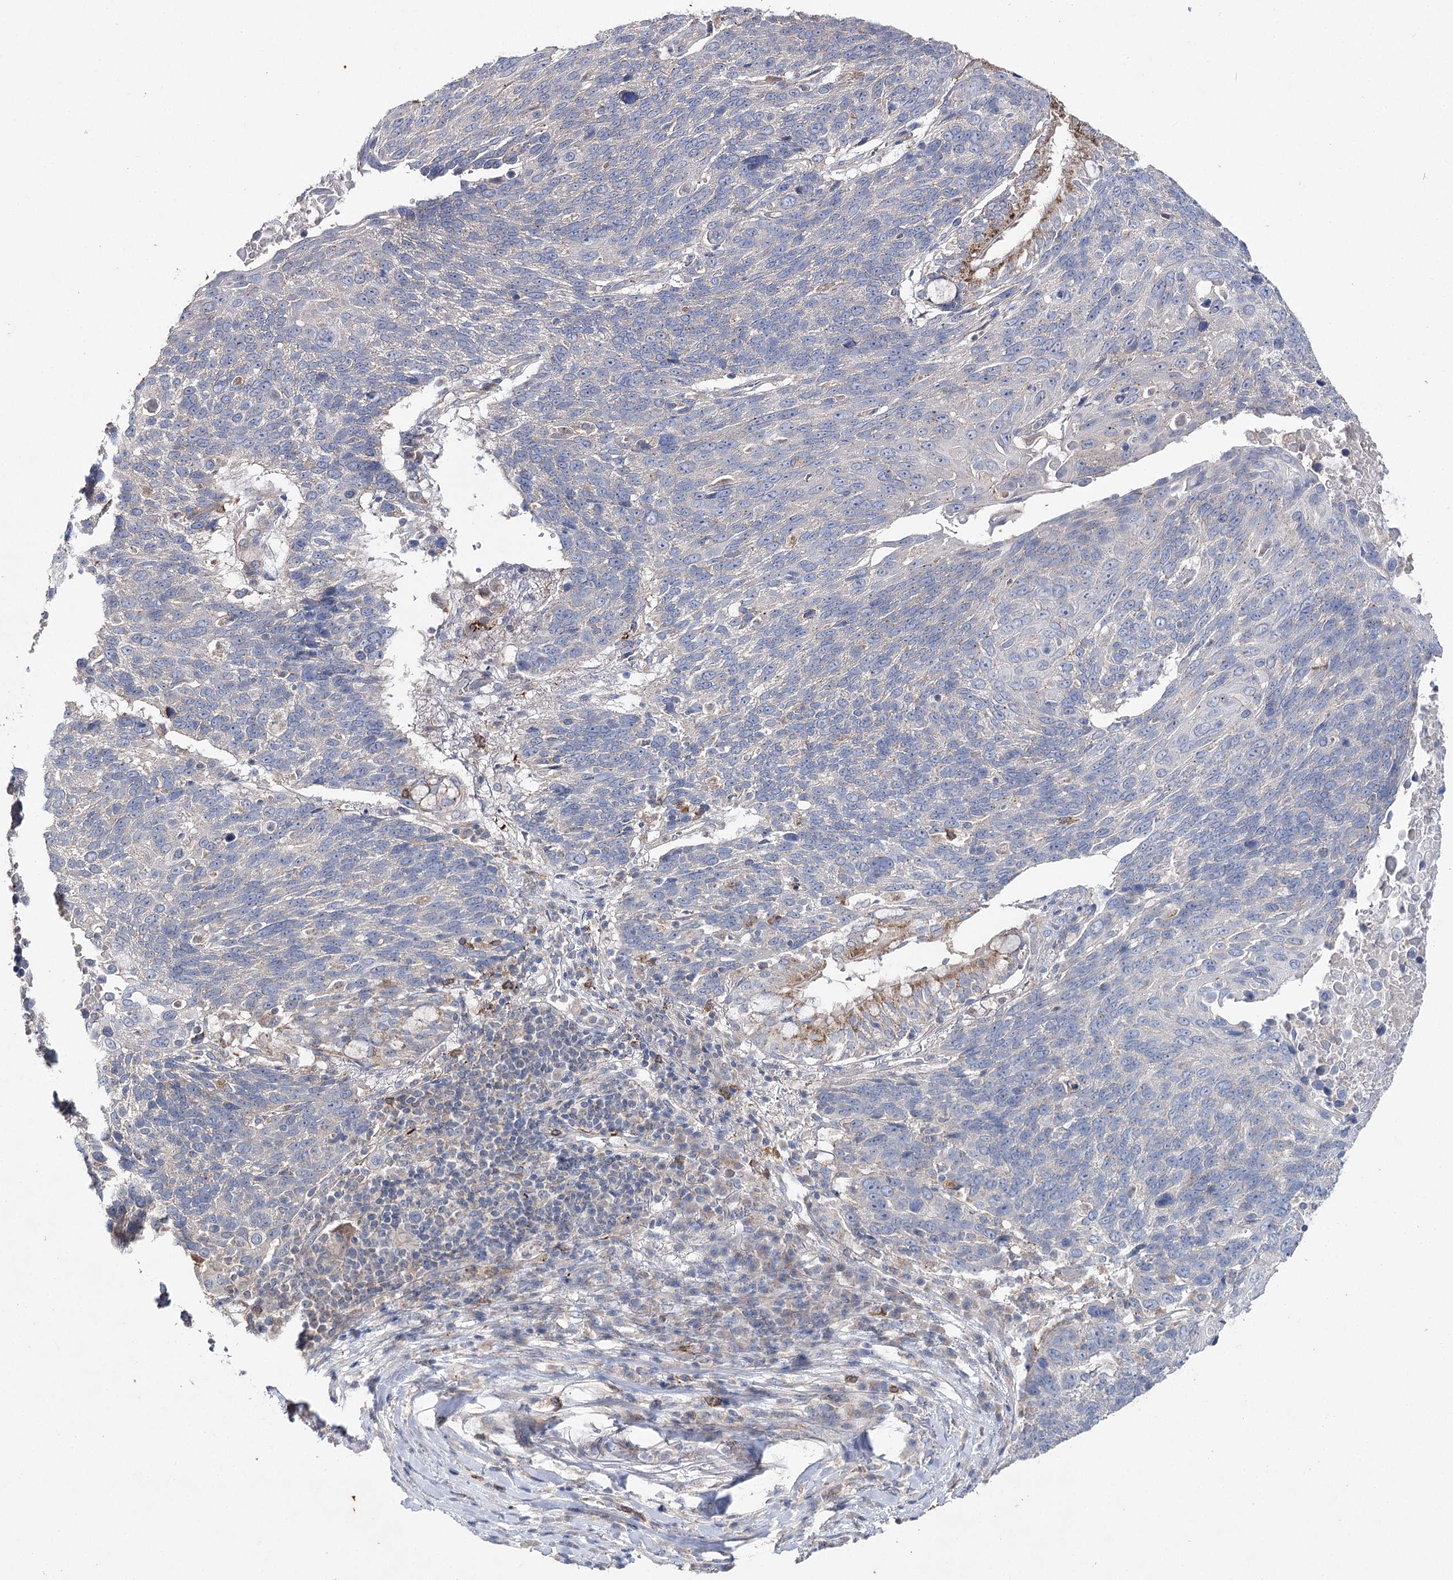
{"staining": {"intensity": "negative", "quantity": "none", "location": "none"}, "tissue": "lung cancer", "cell_type": "Tumor cells", "image_type": "cancer", "snomed": [{"axis": "morphology", "description": "Squamous cell carcinoma, NOS"}, {"axis": "topography", "description": "Lung"}], "caption": "An immunohistochemistry histopathology image of lung cancer (squamous cell carcinoma) is shown. There is no staining in tumor cells of lung cancer (squamous cell carcinoma).", "gene": "AURKC", "patient": {"sex": "male", "age": 66}}